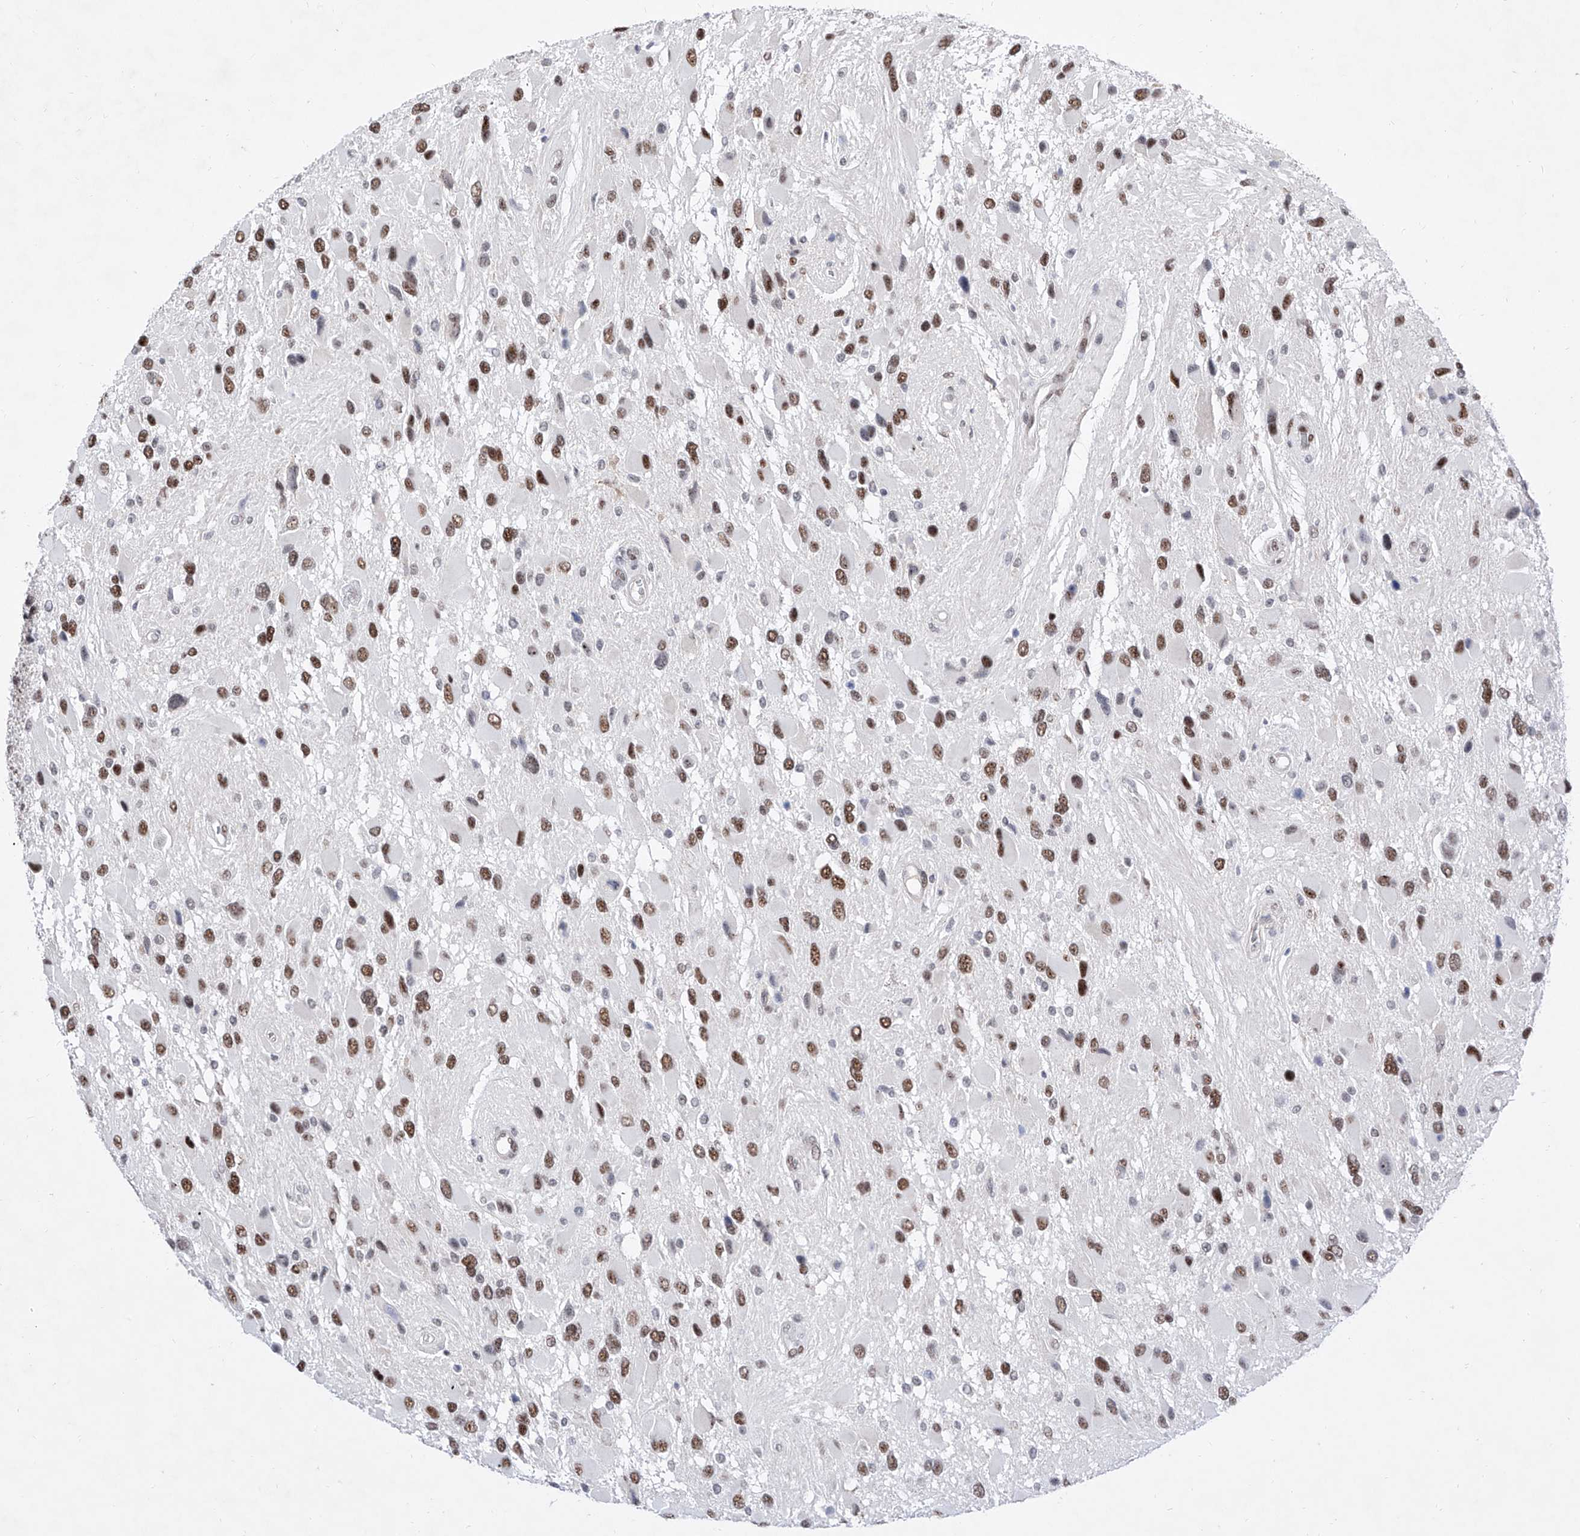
{"staining": {"intensity": "strong", "quantity": "25%-75%", "location": "nuclear"}, "tissue": "glioma", "cell_type": "Tumor cells", "image_type": "cancer", "snomed": [{"axis": "morphology", "description": "Glioma, malignant, High grade"}, {"axis": "topography", "description": "Brain"}], "caption": "Malignant glioma (high-grade) stained with immunohistochemistry displays strong nuclear positivity in approximately 25%-75% of tumor cells. The staining was performed using DAB (3,3'-diaminobenzidine) to visualize the protein expression in brown, while the nuclei were stained in blue with hematoxylin (Magnification: 20x).", "gene": "ATN1", "patient": {"sex": "male", "age": 53}}